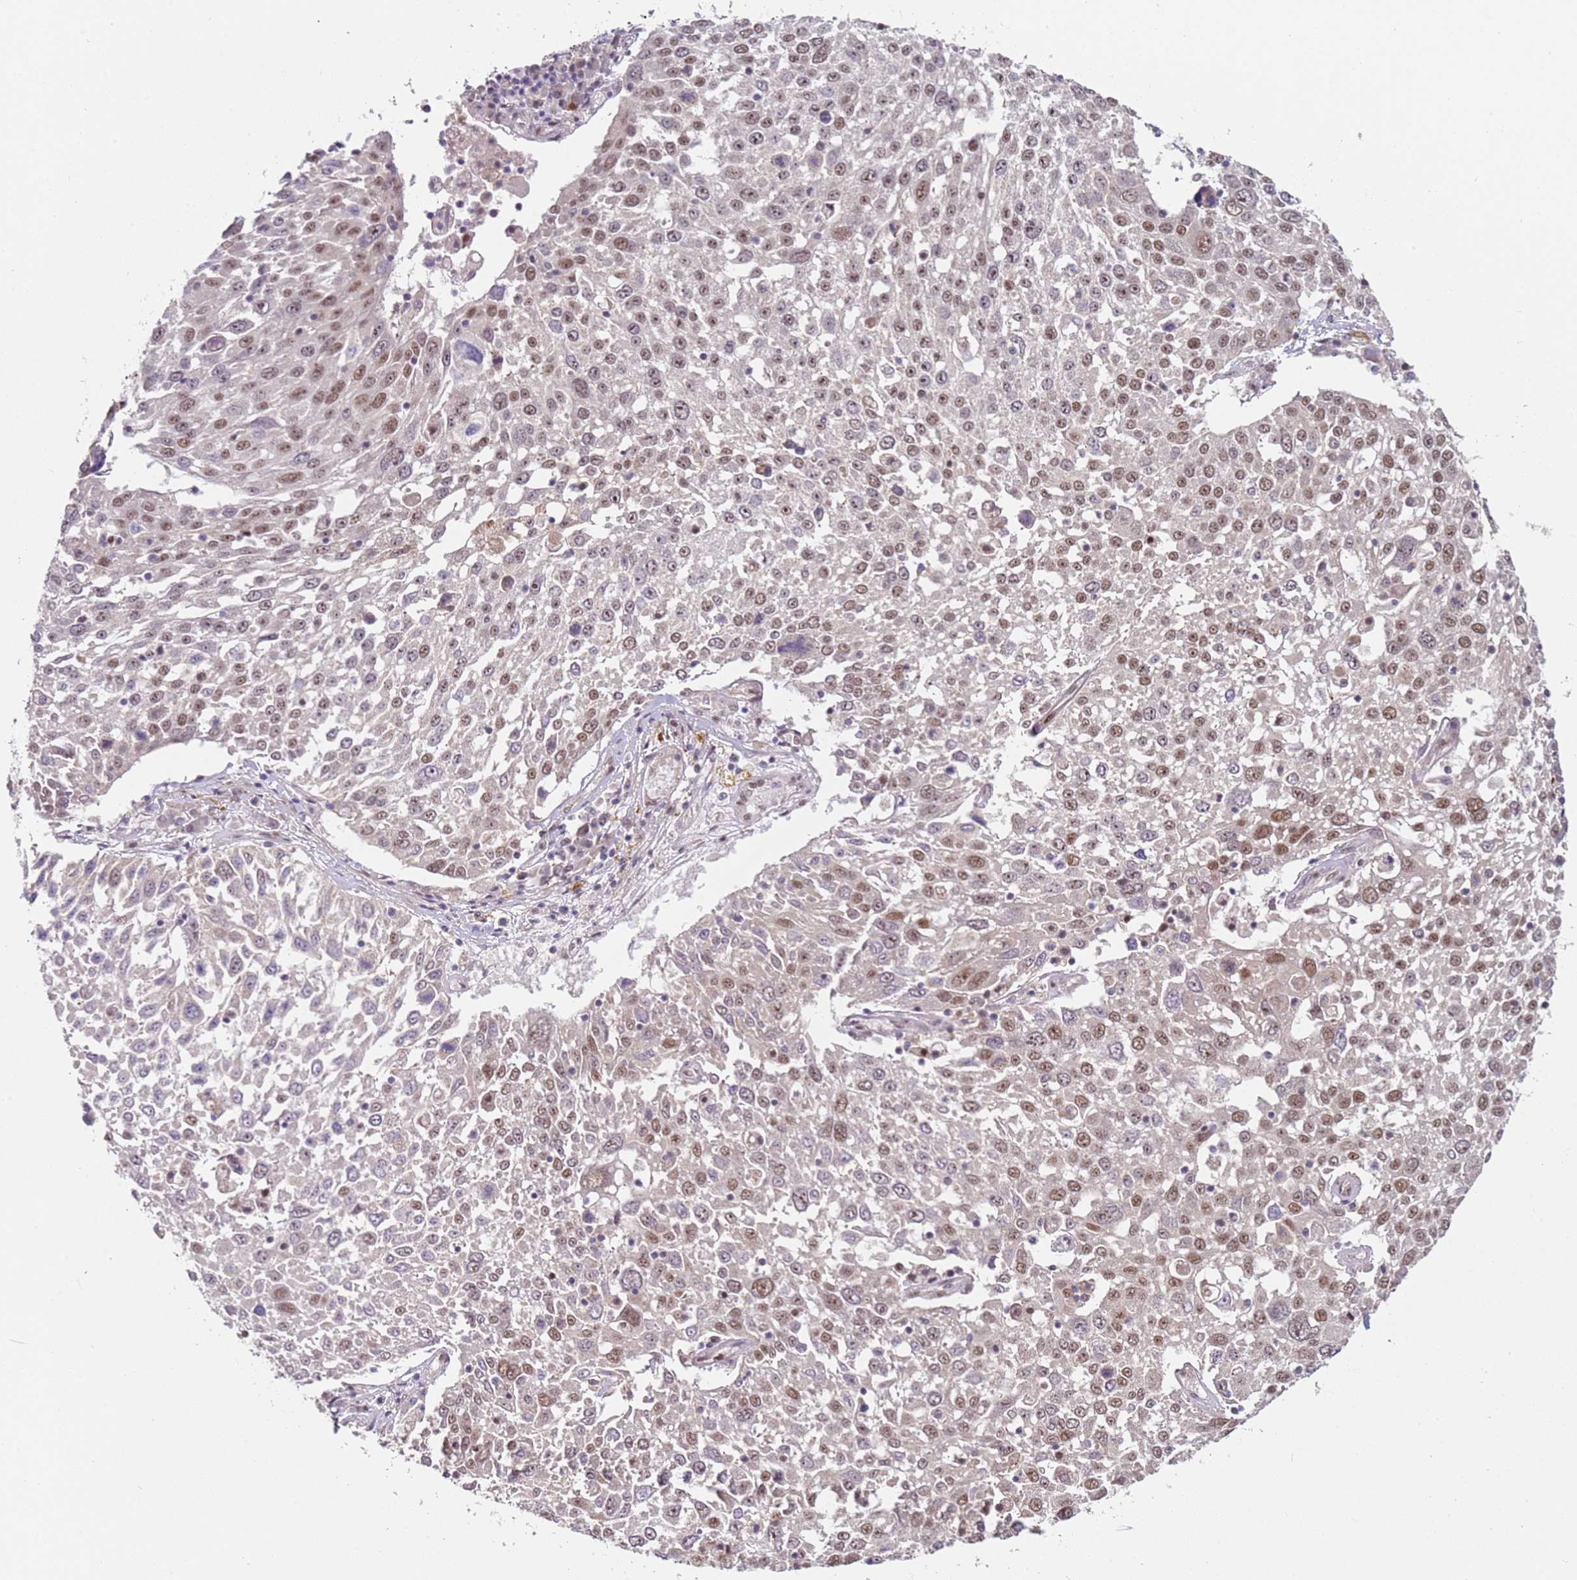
{"staining": {"intensity": "moderate", "quantity": ">75%", "location": "nuclear"}, "tissue": "lung cancer", "cell_type": "Tumor cells", "image_type": "cancer", "snomed": [{"axis": "morphology", "description": "Squamous cell carcinoma, NOS"}, {"axis": "topography", "description": "Lung"}], "caption": "A brown stain labels moderate nuclear staining of a protein in human lung squamous cell carcinoma tumor cells.", "gene": "LGALSL", "patient": {"sex": "male", "age": 65}}